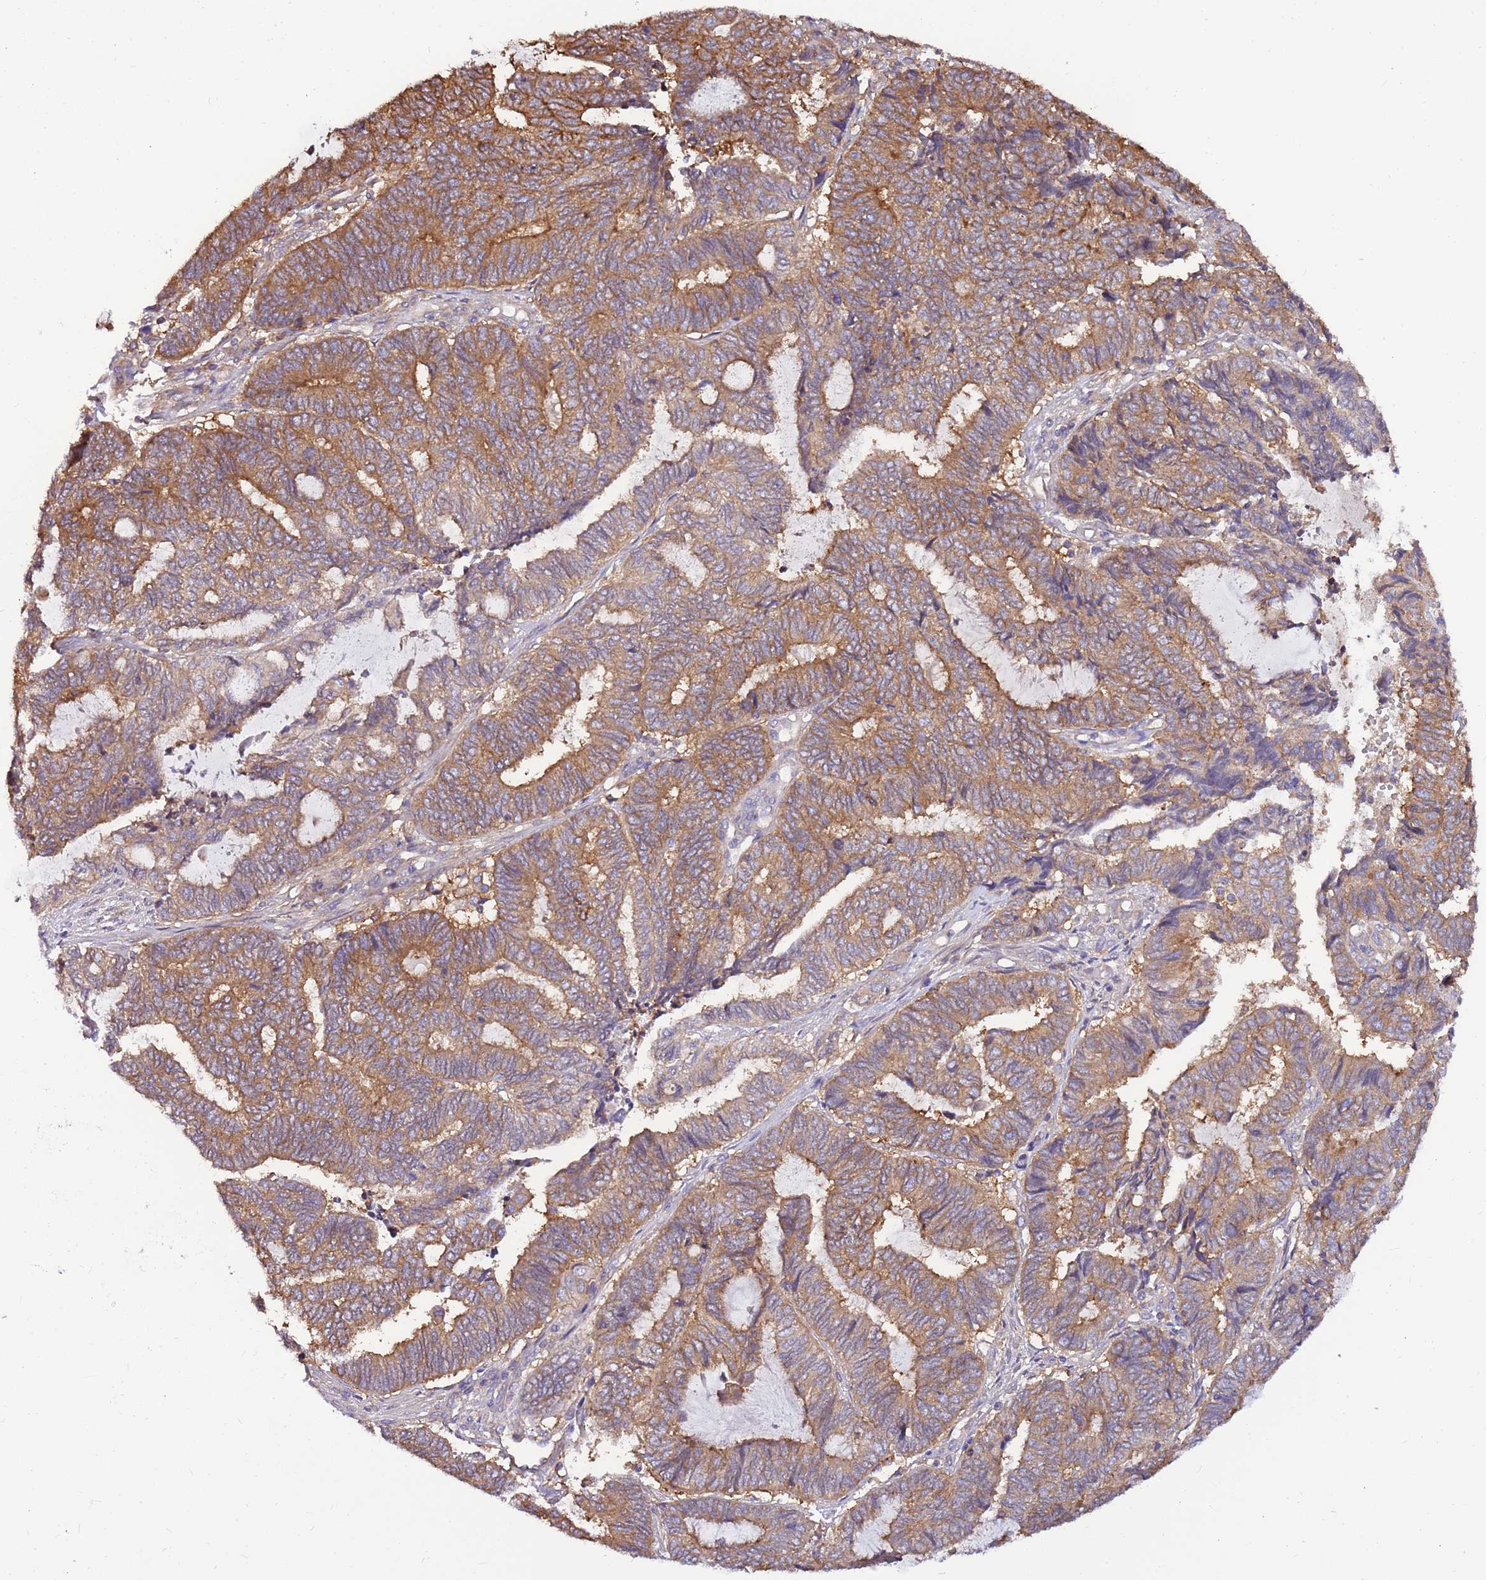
{"staining": {"intensity": "moderate", "quantity": ">75%", "location": "cytoplasmic/membranous"}, "tissue": "endometrial cancer", "cell_type": "Tumor cells", "image_type": "cancer", "snomed": [{"axis": "morphology", "description": "Adenocarcinoma, NOS"}, {"axis": "topography", "description": "Uterus"}, {"axis": "topography", "description": "Endometrium"}], "caption": "Endometrial cancer stained with a protein marker demonstrates moderate staining in tumor cells.", "gene": "ATXN2L", "patient": {"sex": "female", "age": 70}}